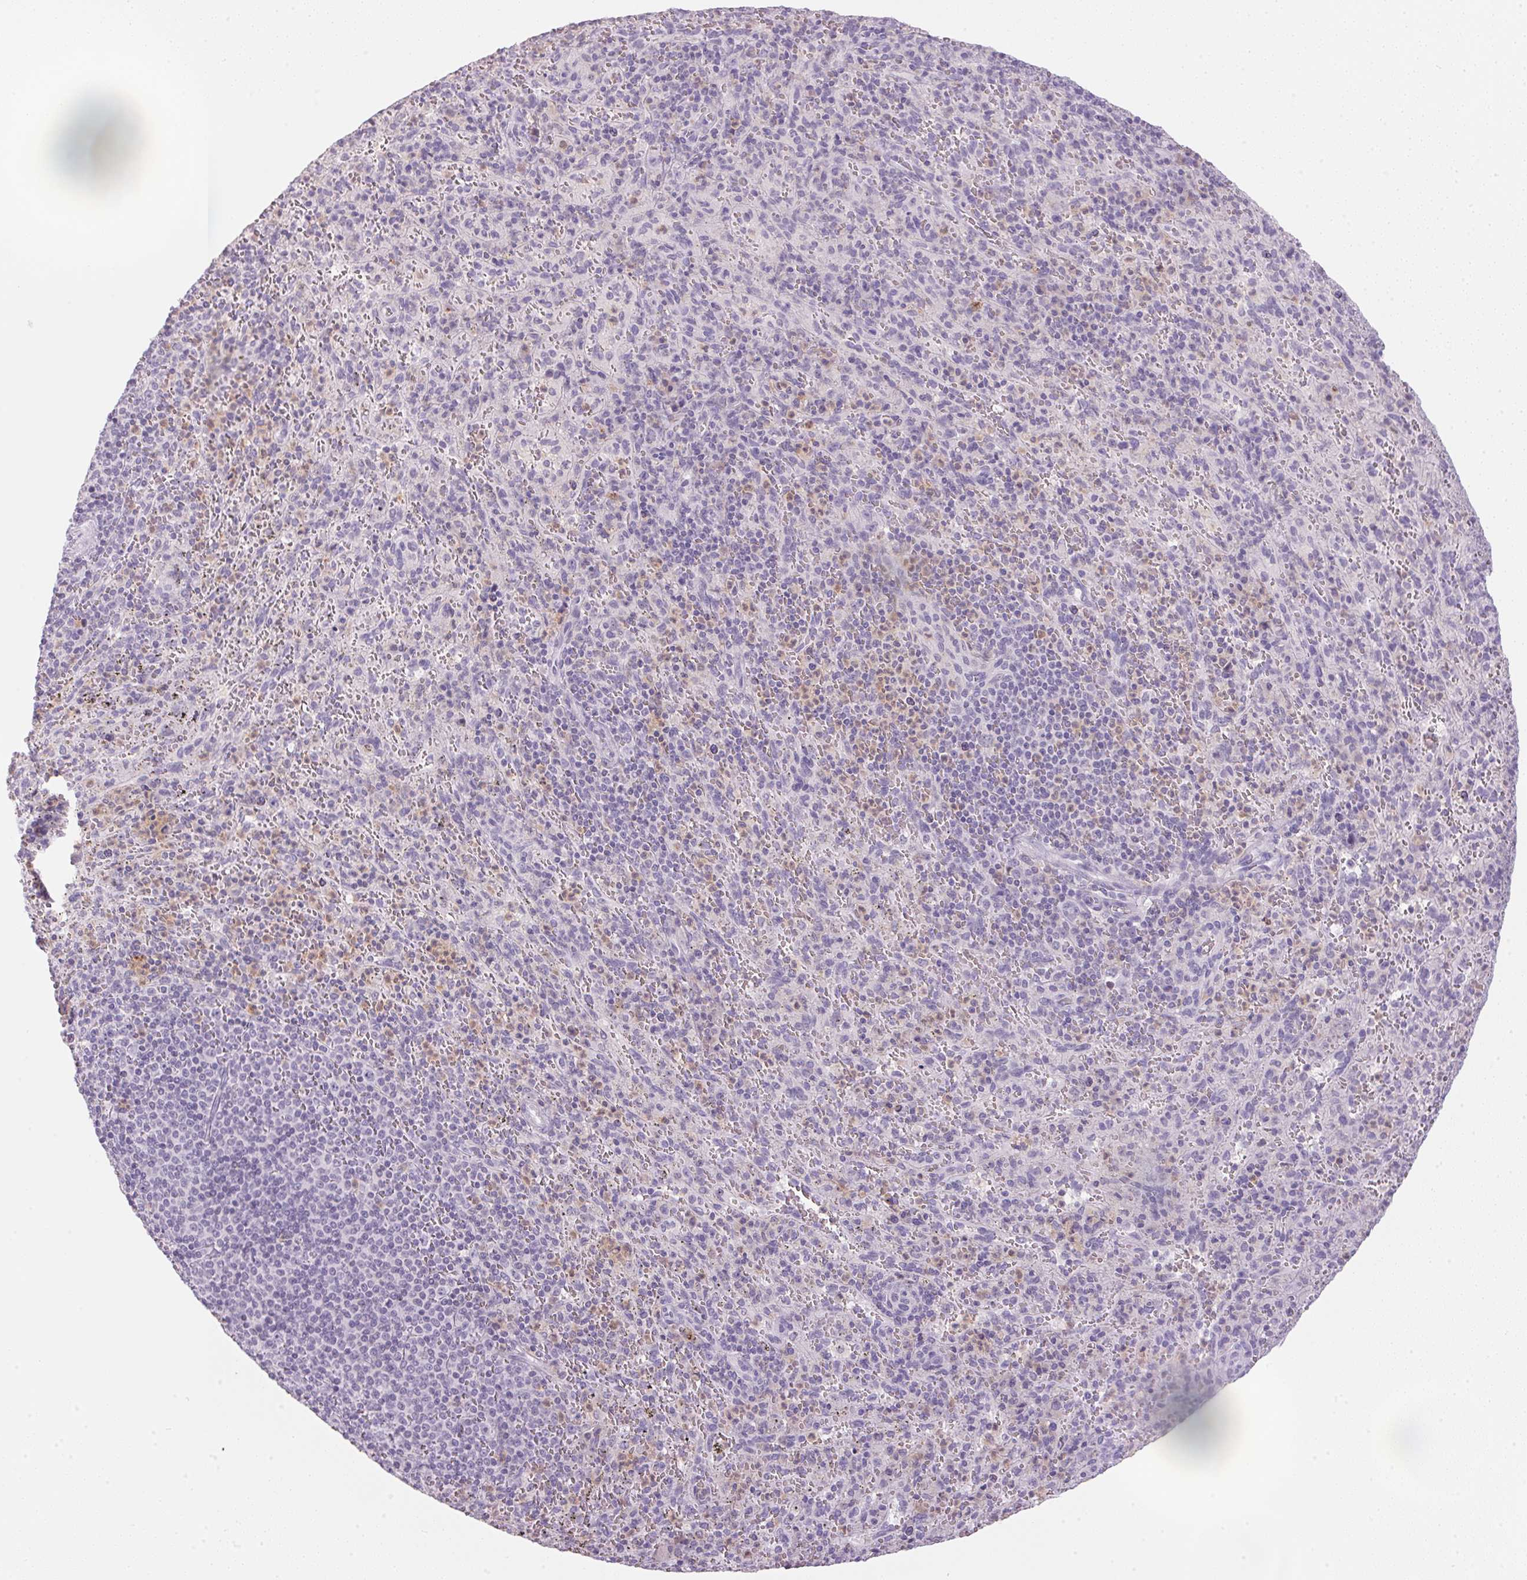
{"staining": {"intensity": "weak", "quantity": "<25%", "location": "cytoplasmic/membranous"}, "tissue": "spleen", "cell_type": "Cells in red pulp", "image_type": "normal", "snomed": [{"axis": "morphology", "description": "Normal tissue, NOS"}, {"axis": "topography", "description": "Spleen"}], "caption": "Micrograph shows no significant protein staining in cells in red pulp of normal spleen. (IHC, brightfield microscopy, high magnification).", "gene": "ECPAS", "patient": {"sex": "male", "age": 57}}